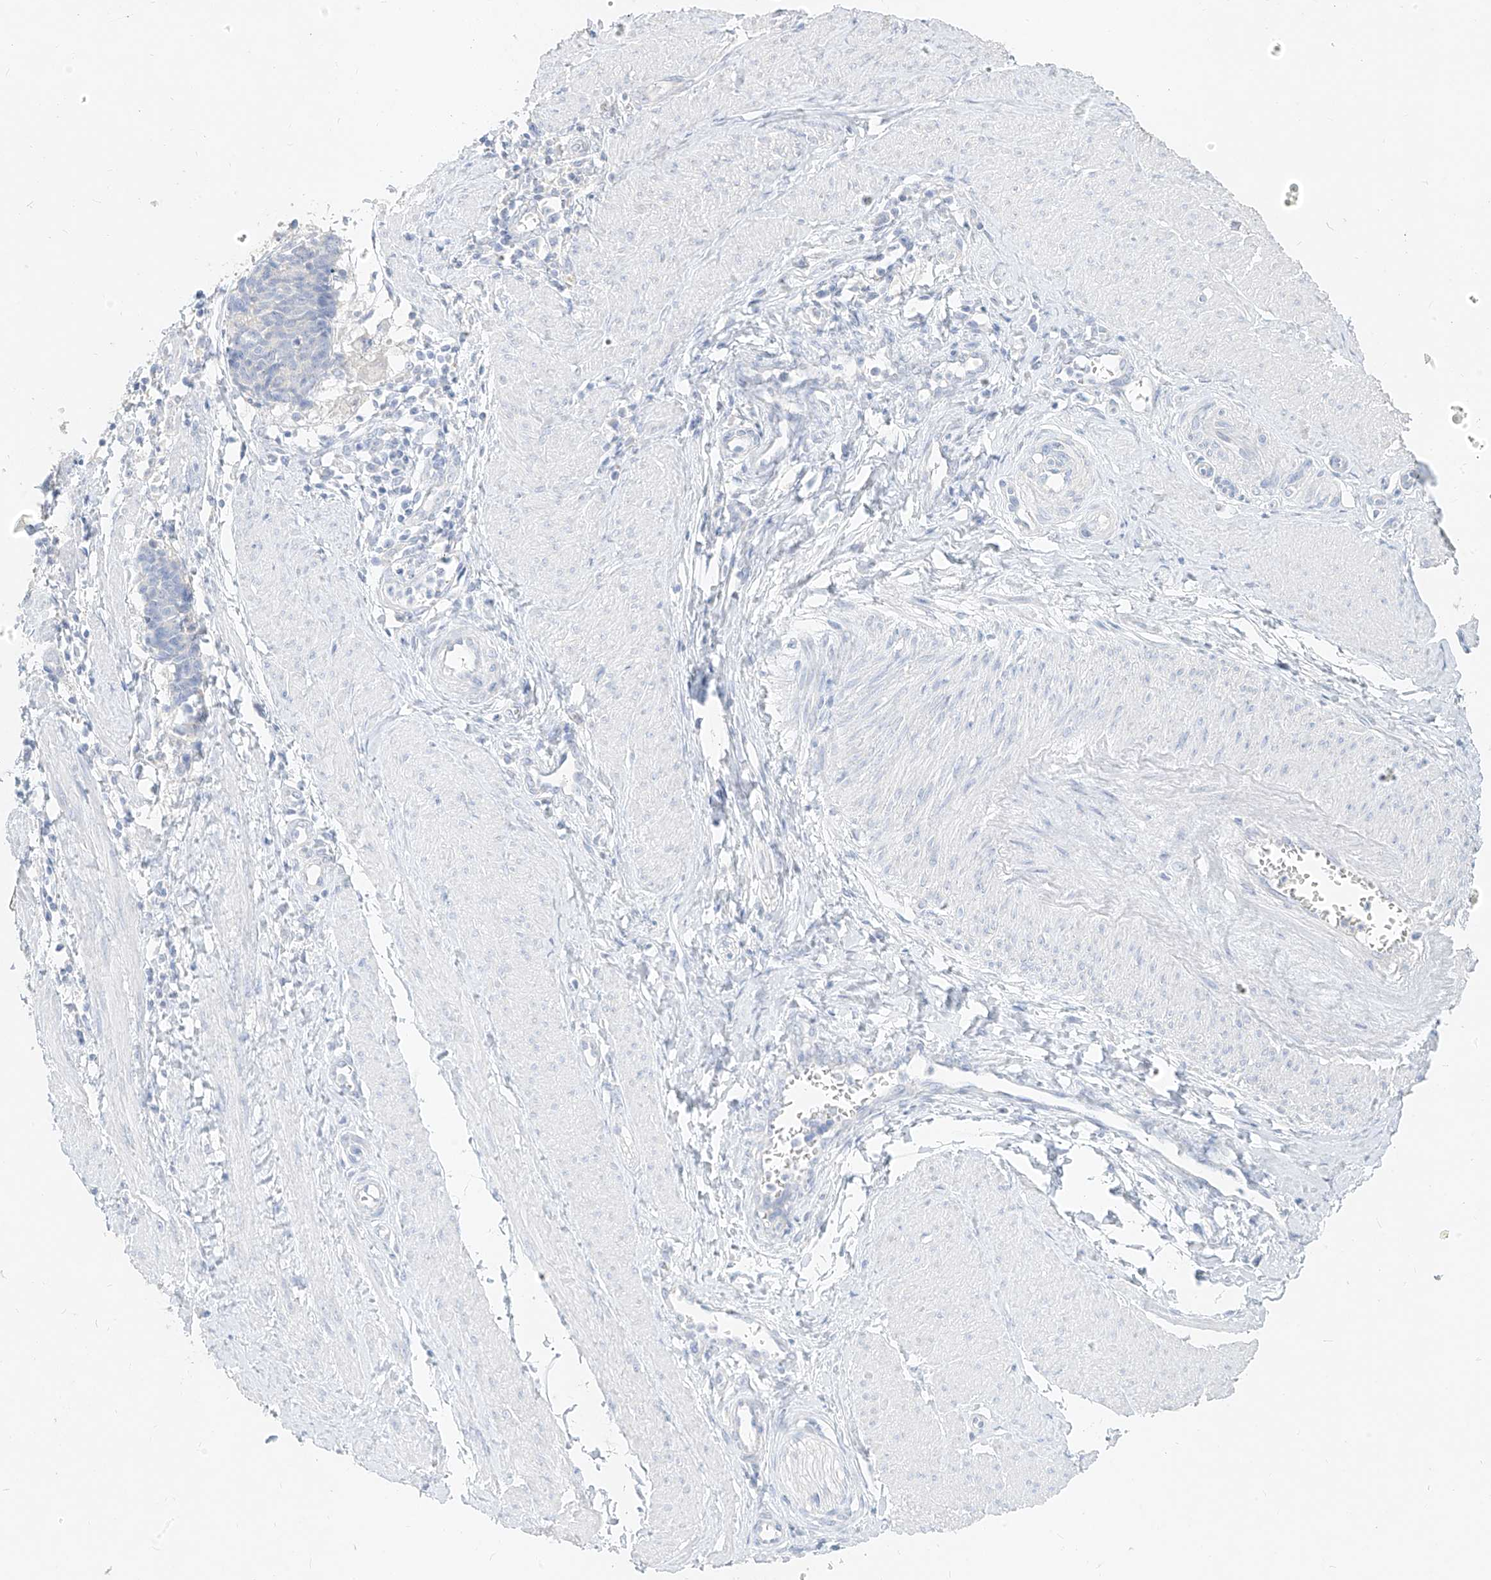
{"staining": {"intensity": "negative", "quantity": "none", "location": "none"}, "tissue": "cervical cancer", "cell_type": "Tumor cells", "image_type": "cancer", "snomed": [{"axis": "morphology", "description": "Normal tissue, NOS"}, {"axis": "morphology", "description": "Squamous cell carcinoma, NOS"}, {"axis": "topography", "description": "Cervix"}], "caption": "IHC micrograph of neoplastic tissue: squamous cell carcinoma (cervical) stained with DAB (3,3'-diaminobenzidine) demonstrates no significant protein staining in tumor cells. The staining was performed using DAB (3,3'-diaminobenzidine) to visualize the protein expression in brown, while the nuclei were stained in blue with hematoxylin (Magnification: 20x).", "gene": "ZZEF1", "patient": {"sex": "female", "age": 35}}